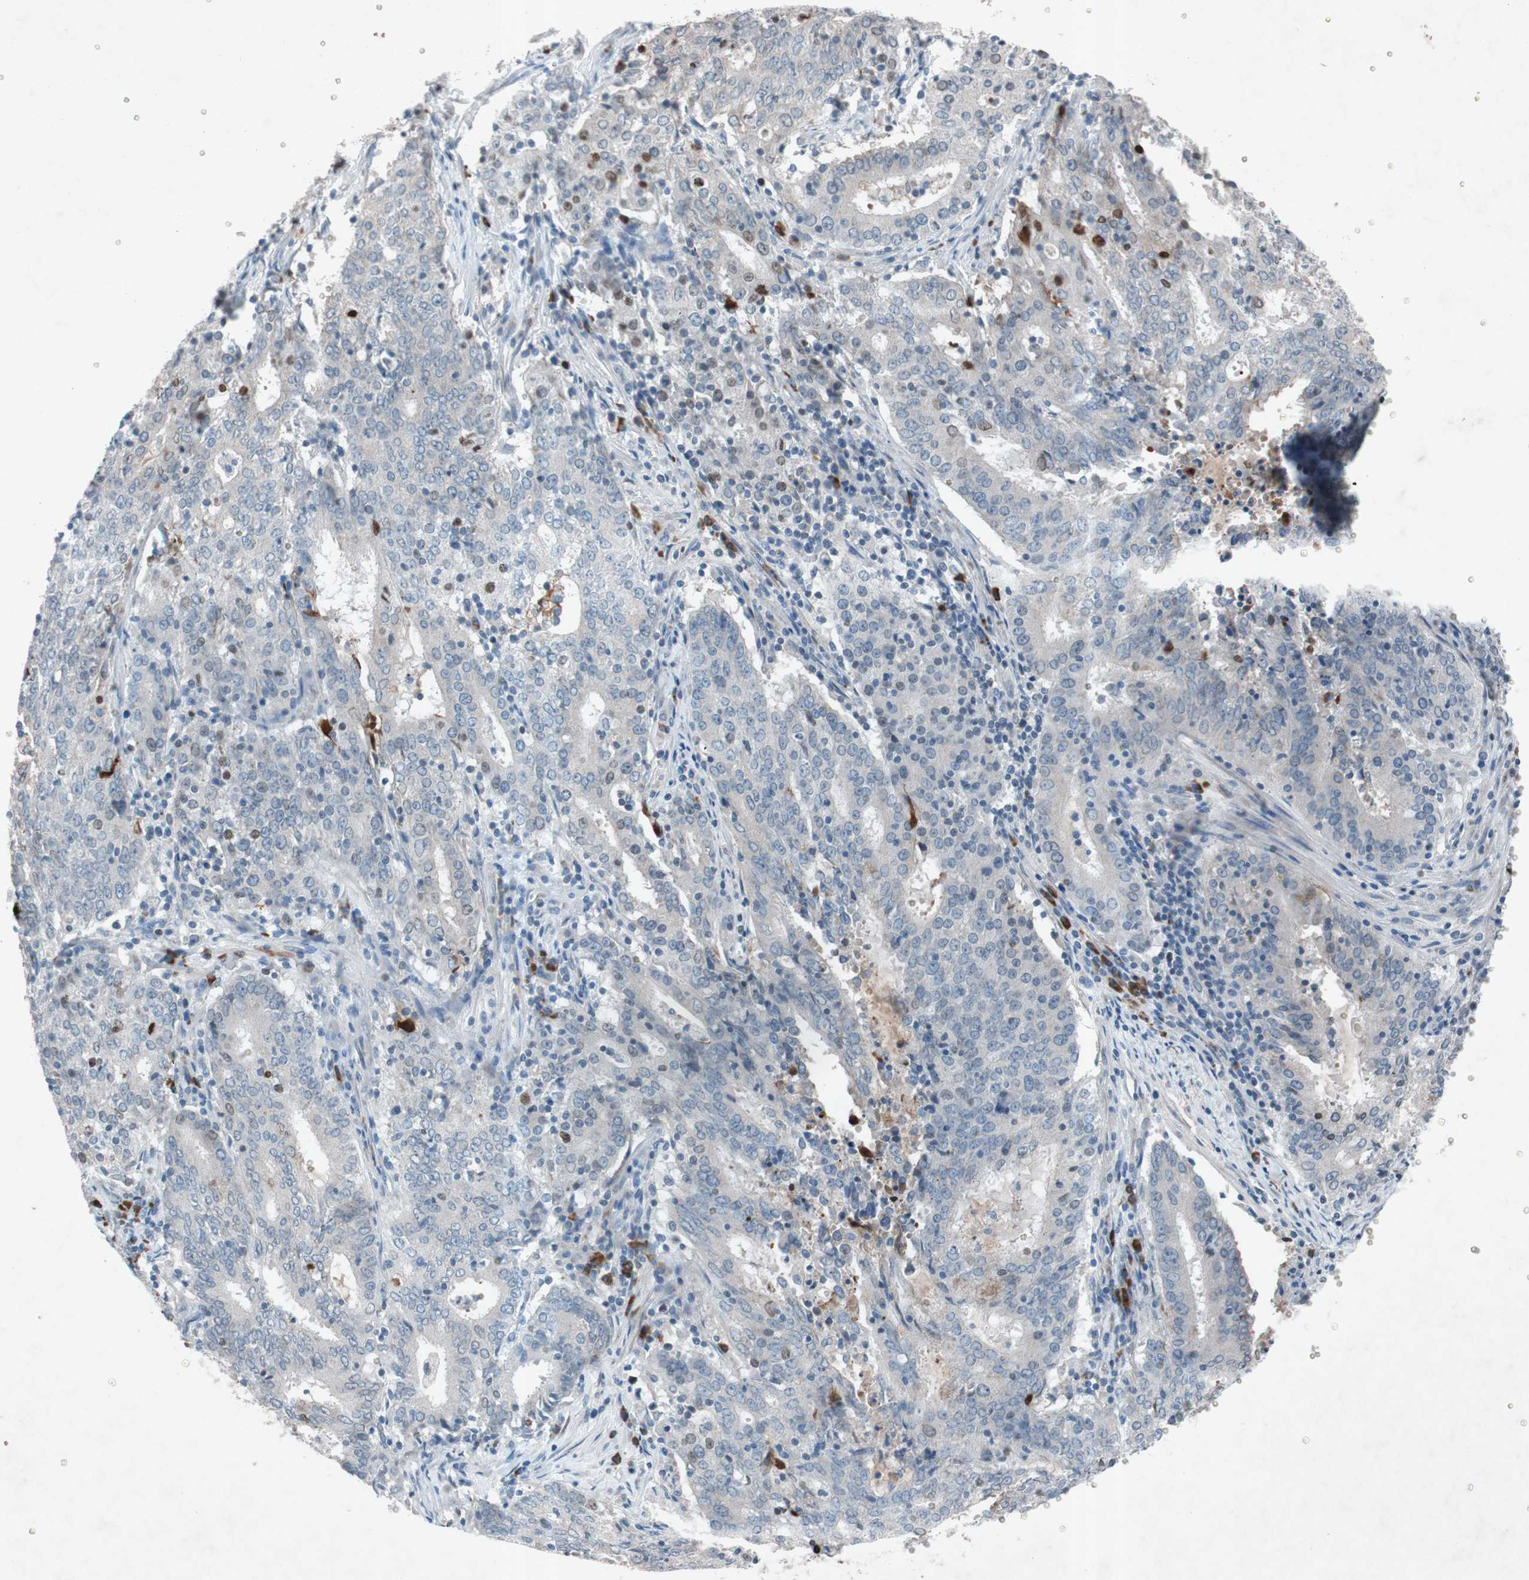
{"staining": {"intensity": "weak", "quantity": "<25%", "location": "cytoplasmic/membranous"}, "tissue": "cervical cancer", "cell_type": "Tumor cells", "image_type": "cancer", "snomed": [{"axis": "morphology", "description": "Adenocarcinoma, NOS"}, {"axis": "topography", "description": "Cervix"}], "caption": "This is an immunohistochemistry micrograph of cervical adenocarcinoma. There is no expression in tumor cells.", "gene": "GRB7", "patient": {"sex": "female", "age": 44}}